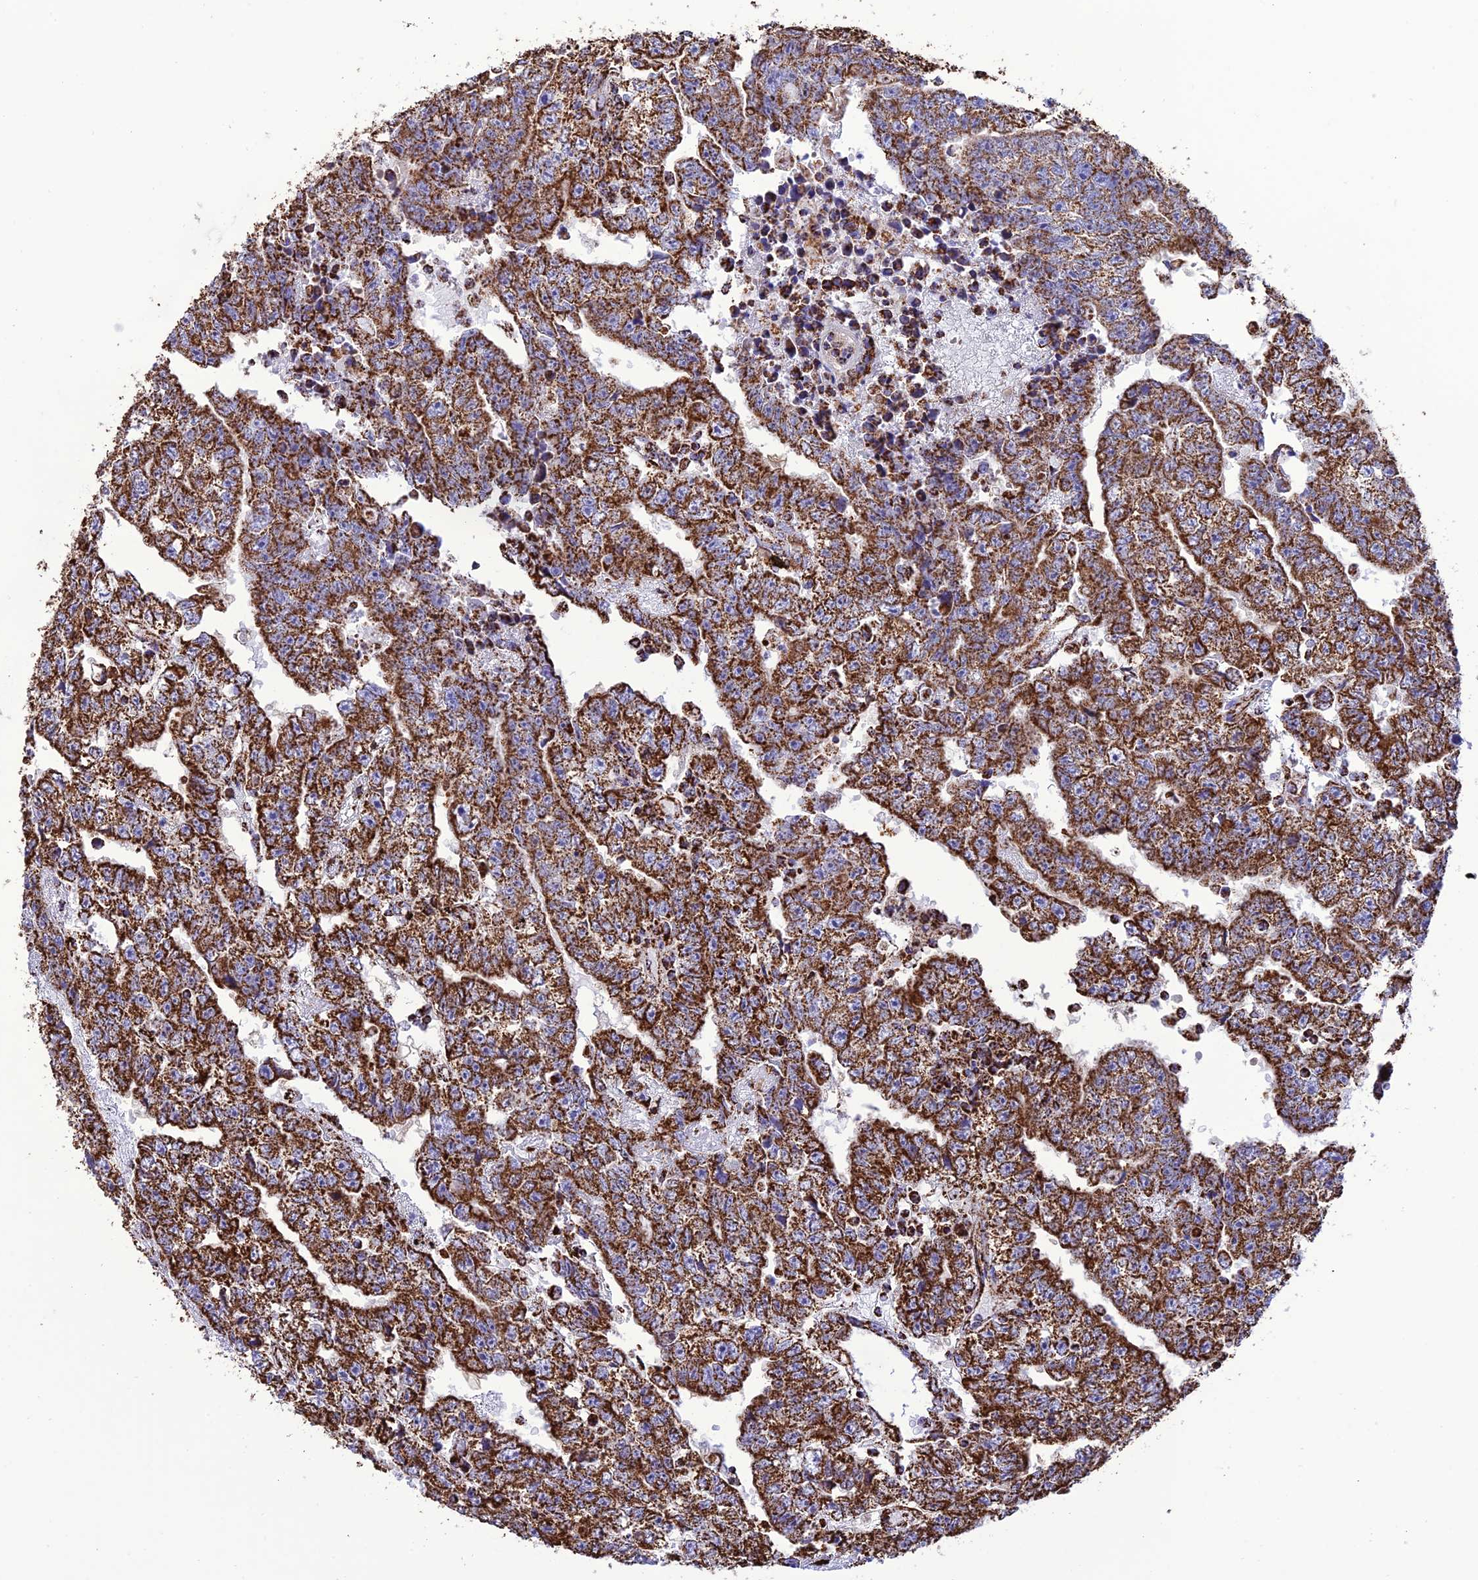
{"staining": {"intensity": "strong", "quantity": ">75%", "location": "cytoplasmic/membranous"}, "tissue": "testis cancer", "cell_type": "Tumor cells", "image_type": "cancer", "snomed": [{"axis": "morphology", "description": "Carcinoma, Embryonal, NOS"}, {"axis": "topography", "description": "Testis"}], "caption": "Testis cancer was stained to show a protein in brown. There is high levels of strong cytoplasmic/membranous staining in approximately >75% of tumor cells.", "gene": "NDUFAF1", "patient": {"sex": "male", "age": 25}}